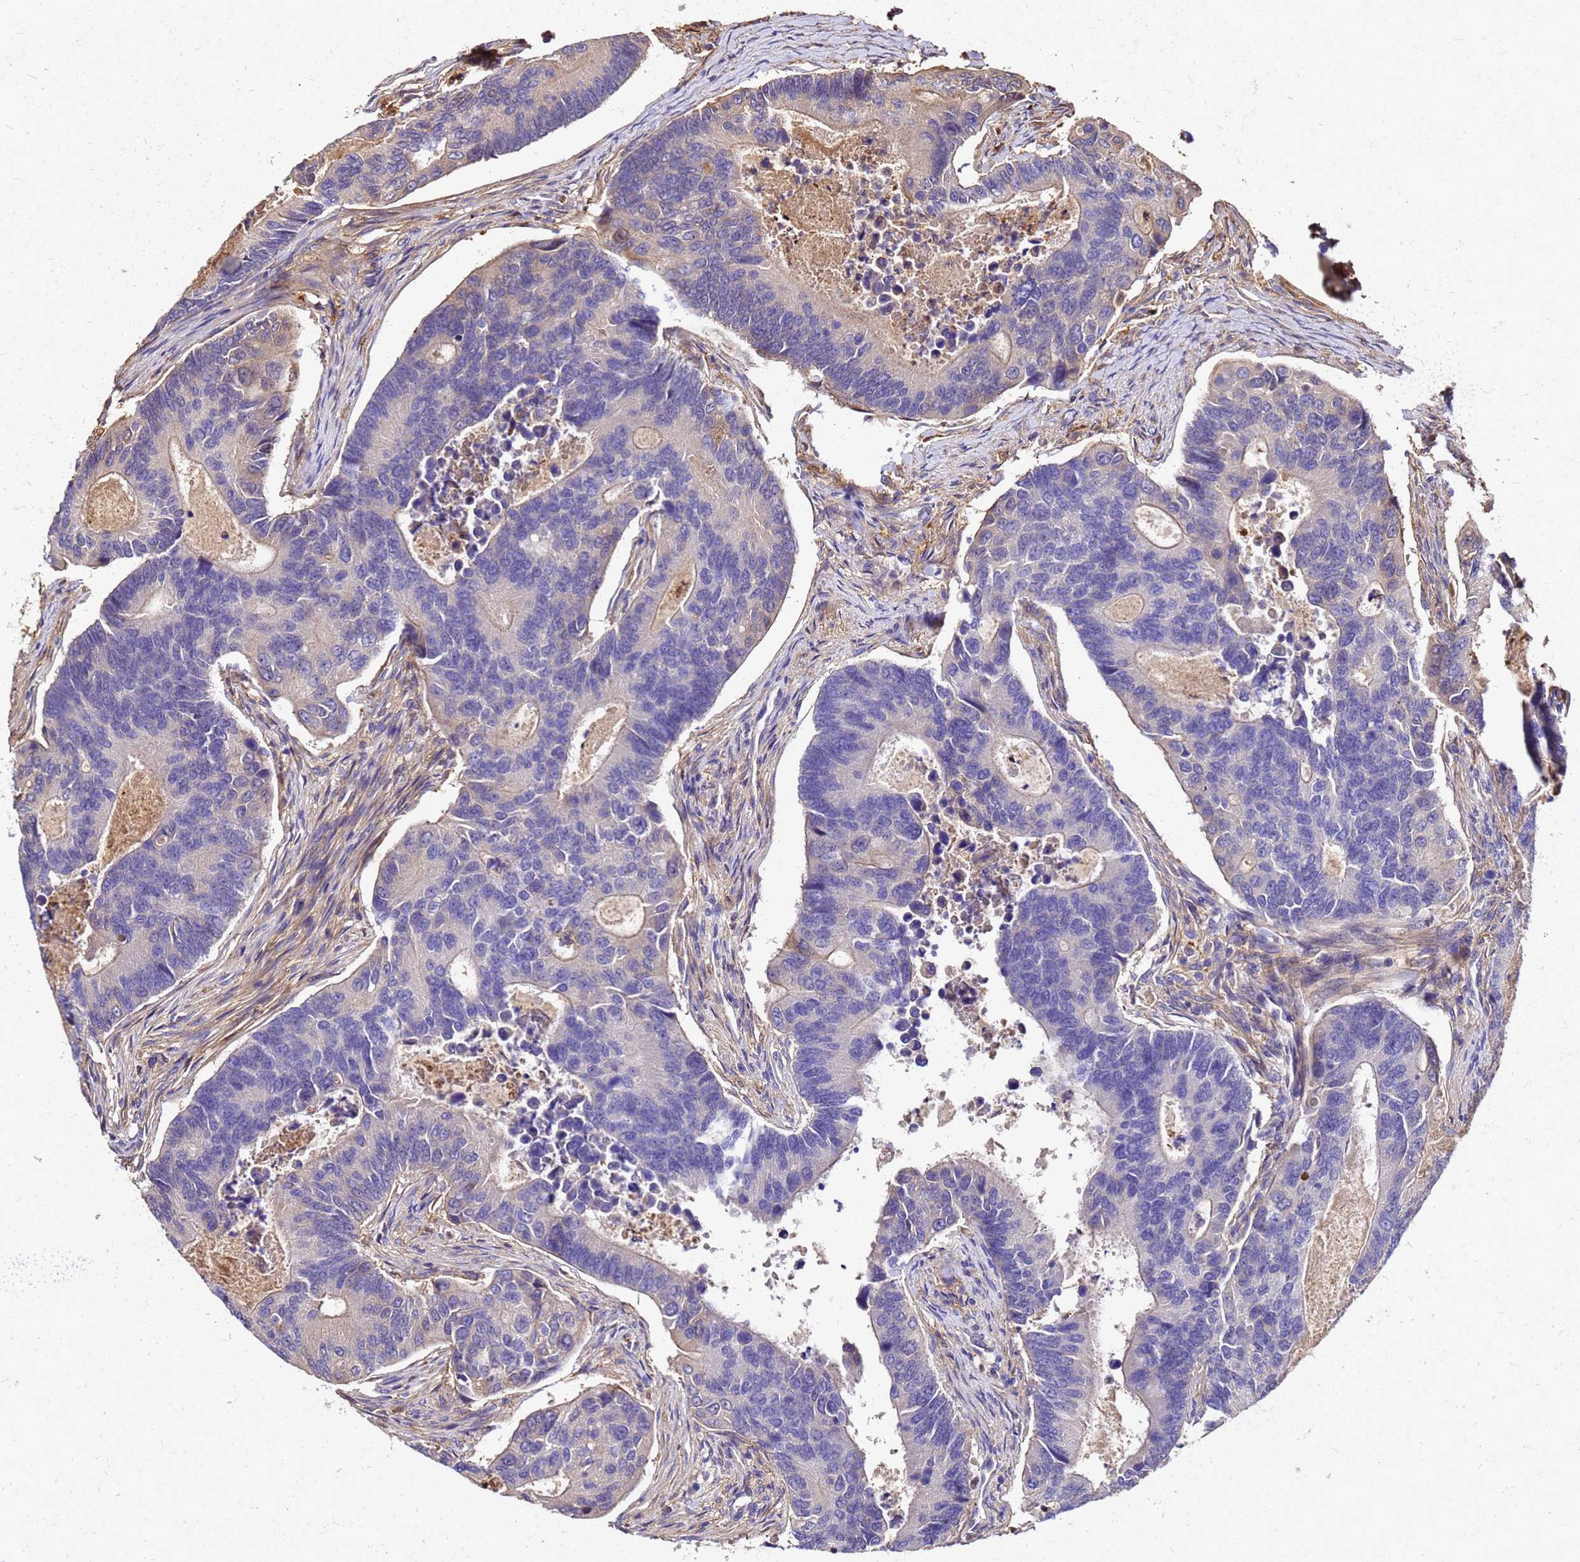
{"staining": {"intensity": "weak", "quantity": "<25%", "location": "cytoplasmic/membranous"}, "tissue": "colorectal cancer", "cell_type": "Tumor cells", "image_type": "cancer", "snomed": [{"axis": "morphology", "description": "Adenocarcinoma, NOS"}, {"axis": "topography", "description": "Colon"}], "caption": "The histopathology image reveals no significant staining in tumor cells of adenocarcinoma (colorectal).", "gene": "S100A11", "patient": {"sex": "female", "age": 67}}